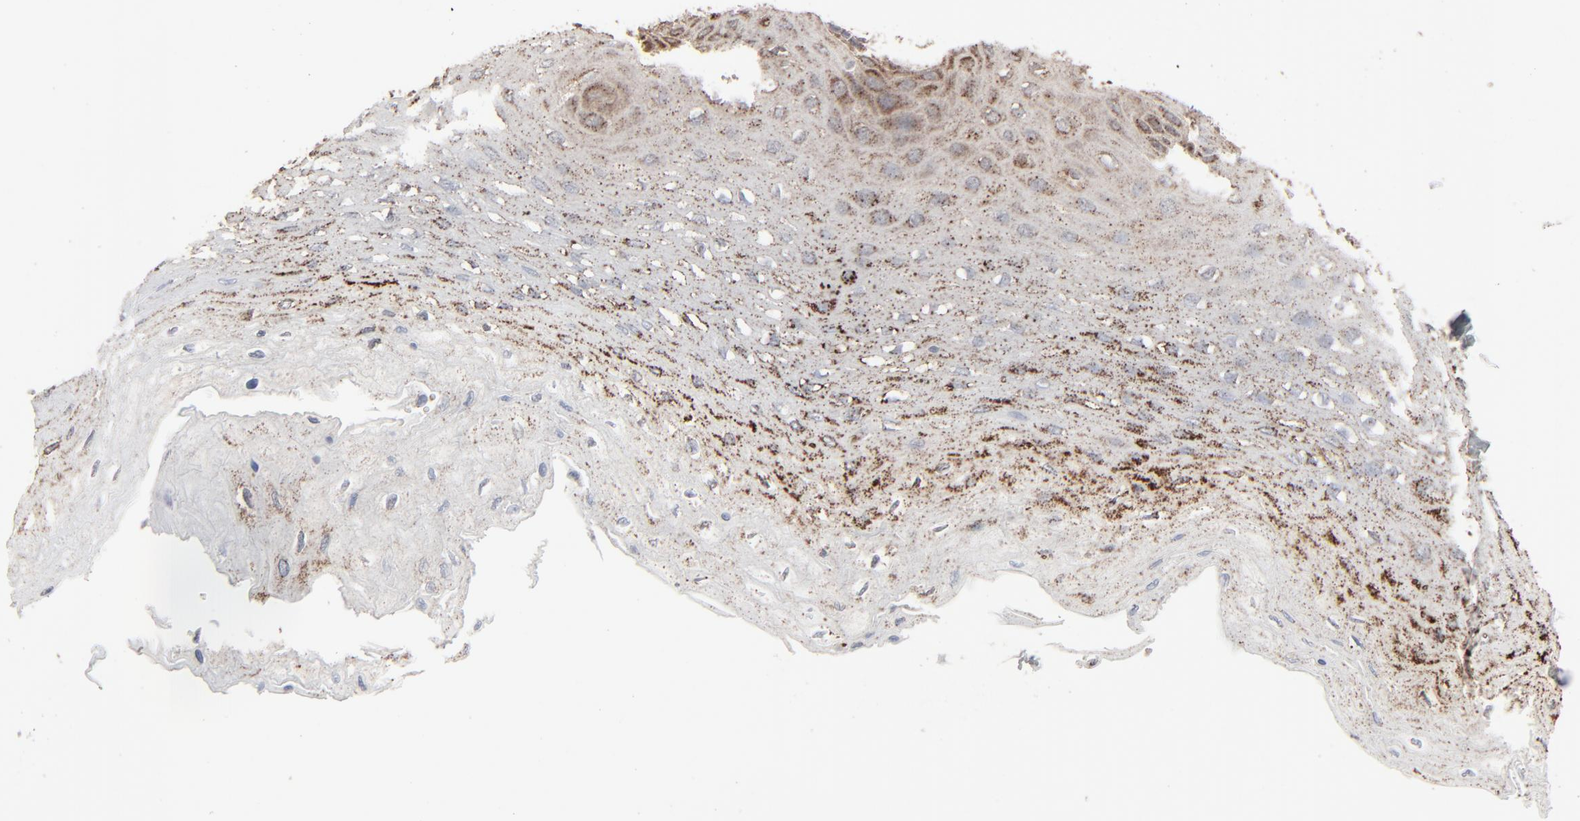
{"staining": {"intensity": "moderate", "quantity": "25%-75%", "location": "cytoplasmic/membranous"}, "tissue": "esophagus", "cell_type": "Squamous epithelial cells", "image_type": "normal", "snomed": [{"axis": "morphology", "description": "Normal tissue, NOS"}, {"axis": "topography", "description": "Esophagus"}], "caption": "Squamous epithelial cells exhibit medium levels of moderate cytoplasmic/membranous positivity in approximately 25%-75% of cells in normal human esophagus.", "gene": "JAM3", "patient": {"sex": "female", "age": 72}}